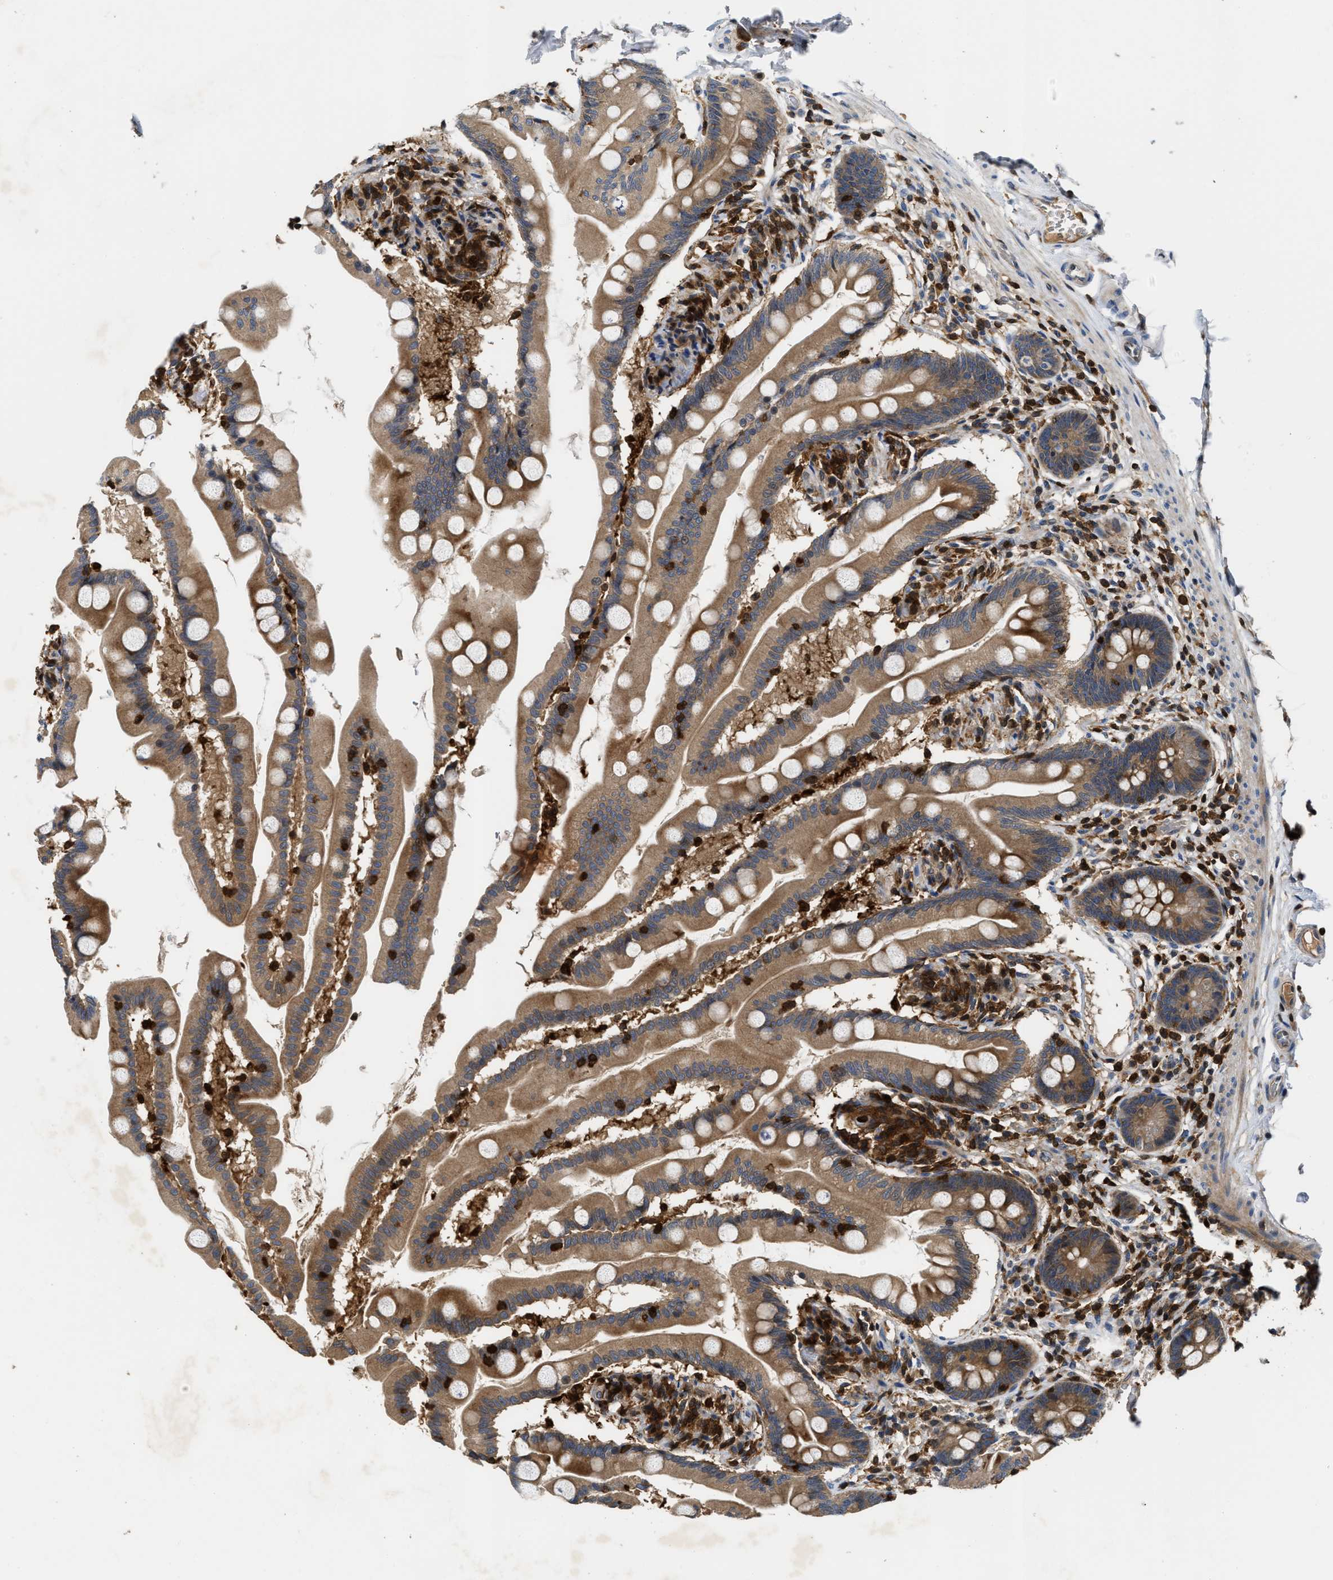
{"staining": {"intensity": "strong", "quantity": ">75%", "location": "cytoplasmic/membranous"}, "tissue": "small intestine", "cell_type": "Glandular cells", "image_type": "normal", "snomed": [{"axis": "morphology", "description": "Normal tissue, NOS"}, {"axis": "topography", "description": "Small intestine"}], "caption": "Benign small intestine was stained to show a protein in brown. There is high levels of strong cytoplasmic/membranous positivity in about >75% of glandular cells. (DAB = brown stain, brightfield microscopy at high magnification).", "gene": "OSTF1", "patient": {"sex": "female", "age": 56}}